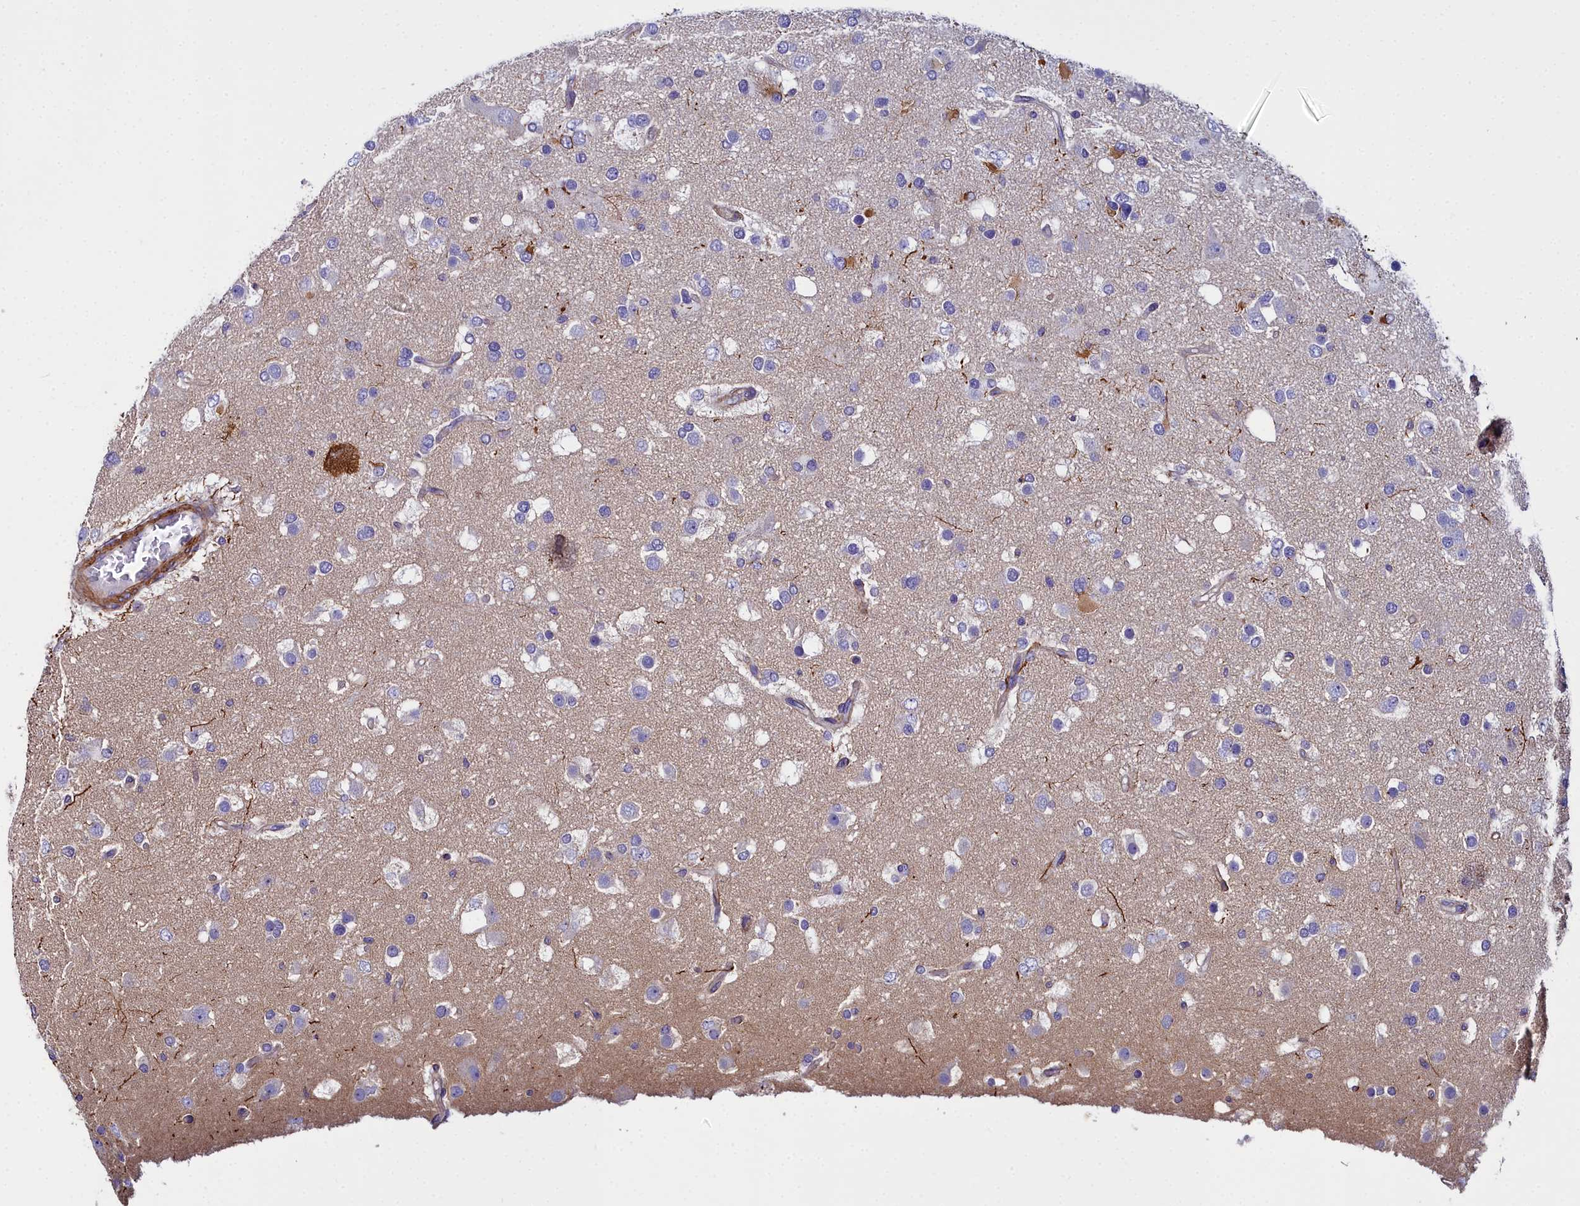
{"staining": {"intensity": "negative", "quantity": "none", "location": "none"}, "tissue": "glioma", "cell_type": "Tumor cells", "image_type": "cancer", "snomed": [{"axis": "morphology", "description": "Glioma, malignant, High grade"}, {"axis": "topography", "description": "Brain"}], "caption": "DAB (3,3'-diaminobenzidine) immunohistochemical staining of glioma demonstrates no significant positivity in tumor cells. (DAB immunohistochemistry with hematoxylin counter stain).", "gene": "FADS3", "patient": {"sex": "male", "age": 53}}